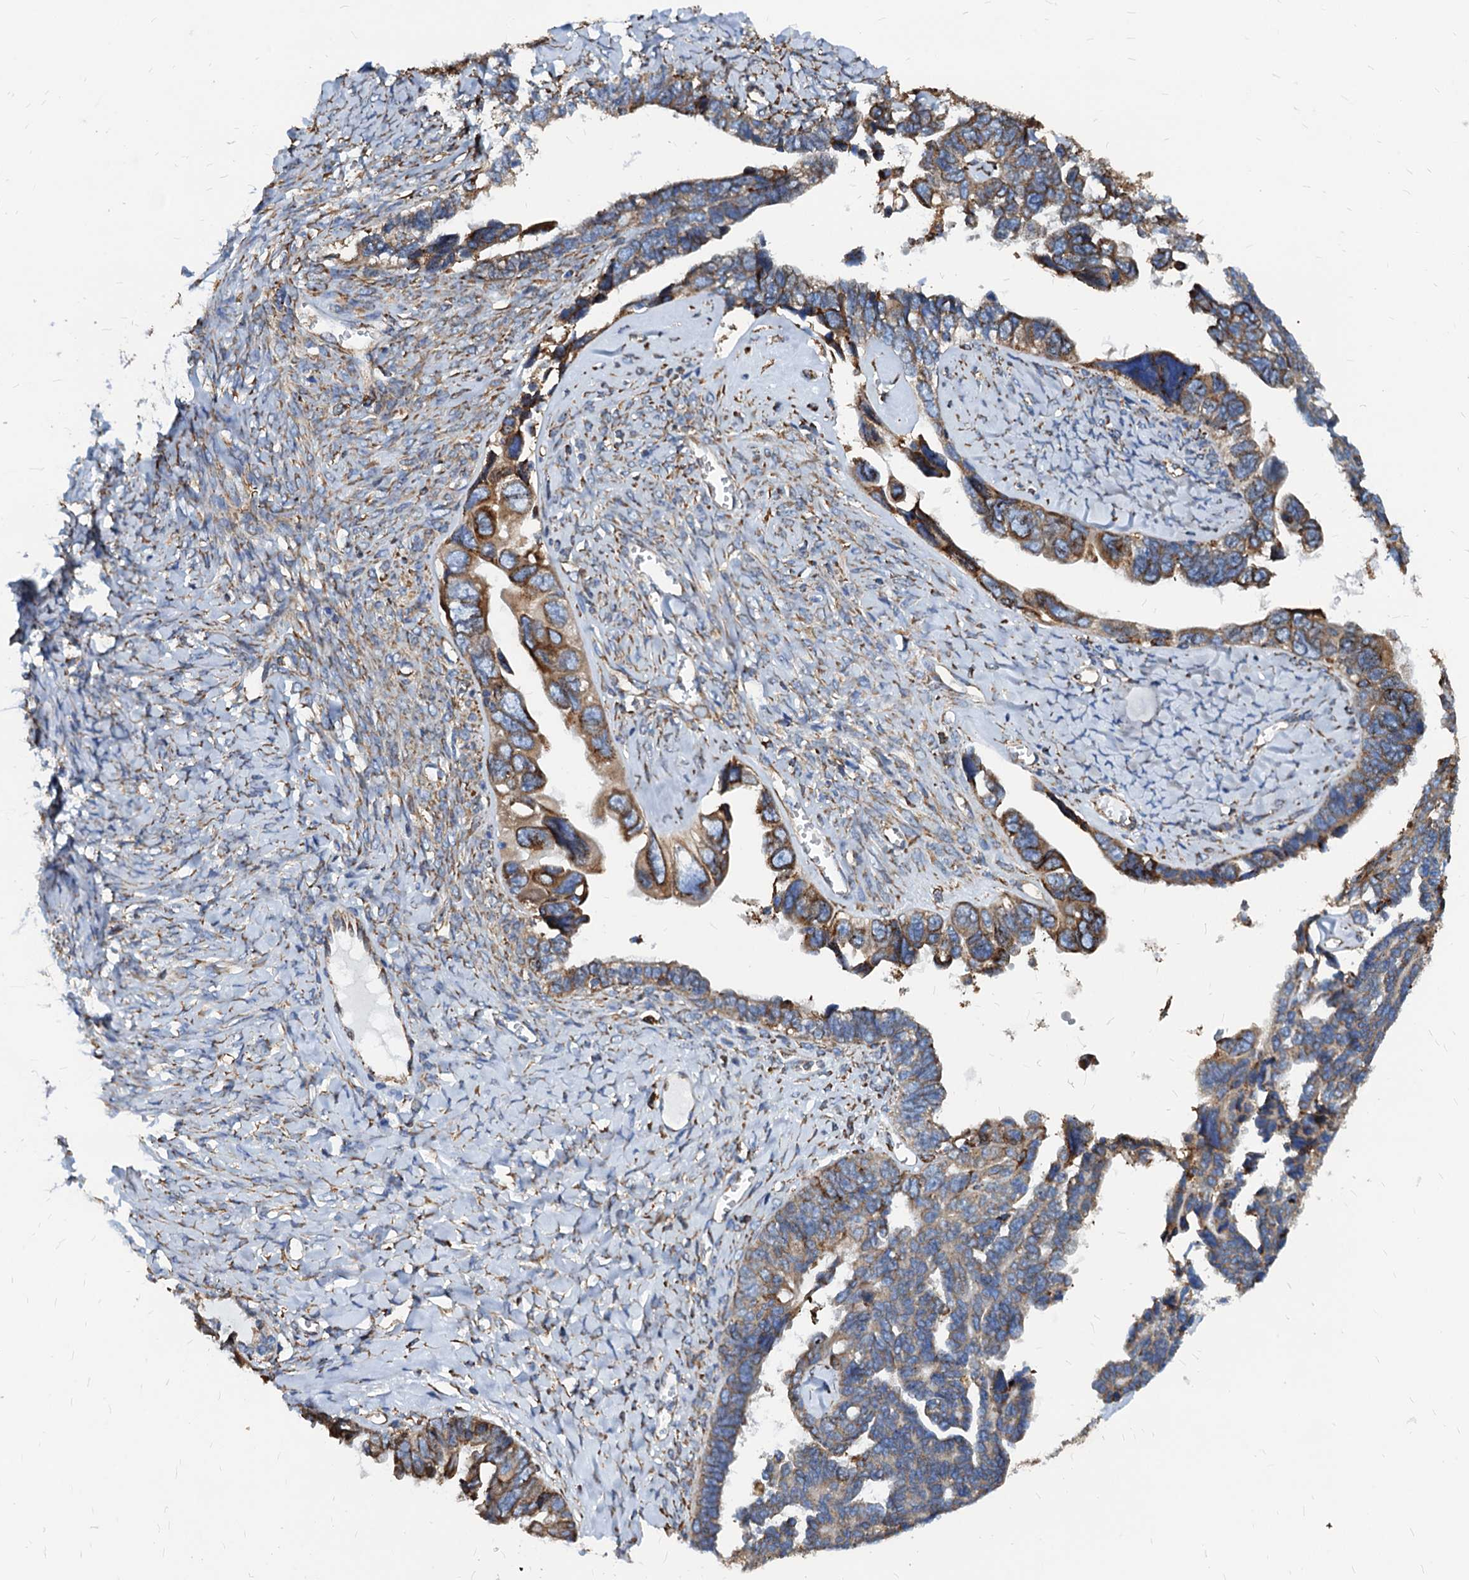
{"staining": {"intensity": "moderate", "quantity": ">75%", "location": "cytoplasmic/membranous"}, "tissue": "ovarian cancer", "cell_type": "Tumor cells", "image_type": "cancer", "snomed": [{"axis": "morphology", "description": "Cystadenocarcinoma, serous, NOS"}, {"axis": "topography", "description": "Ovary"}], "caption": "Ovarian serous cystadenocarcinoma stained with immunohistochemistry (IHC) exhibits moderate cytoplasmic/membranous staining in about >75% of tumor cells.", "gene": "HSPA5", "patient": {"sex": "female", "age": 79}}